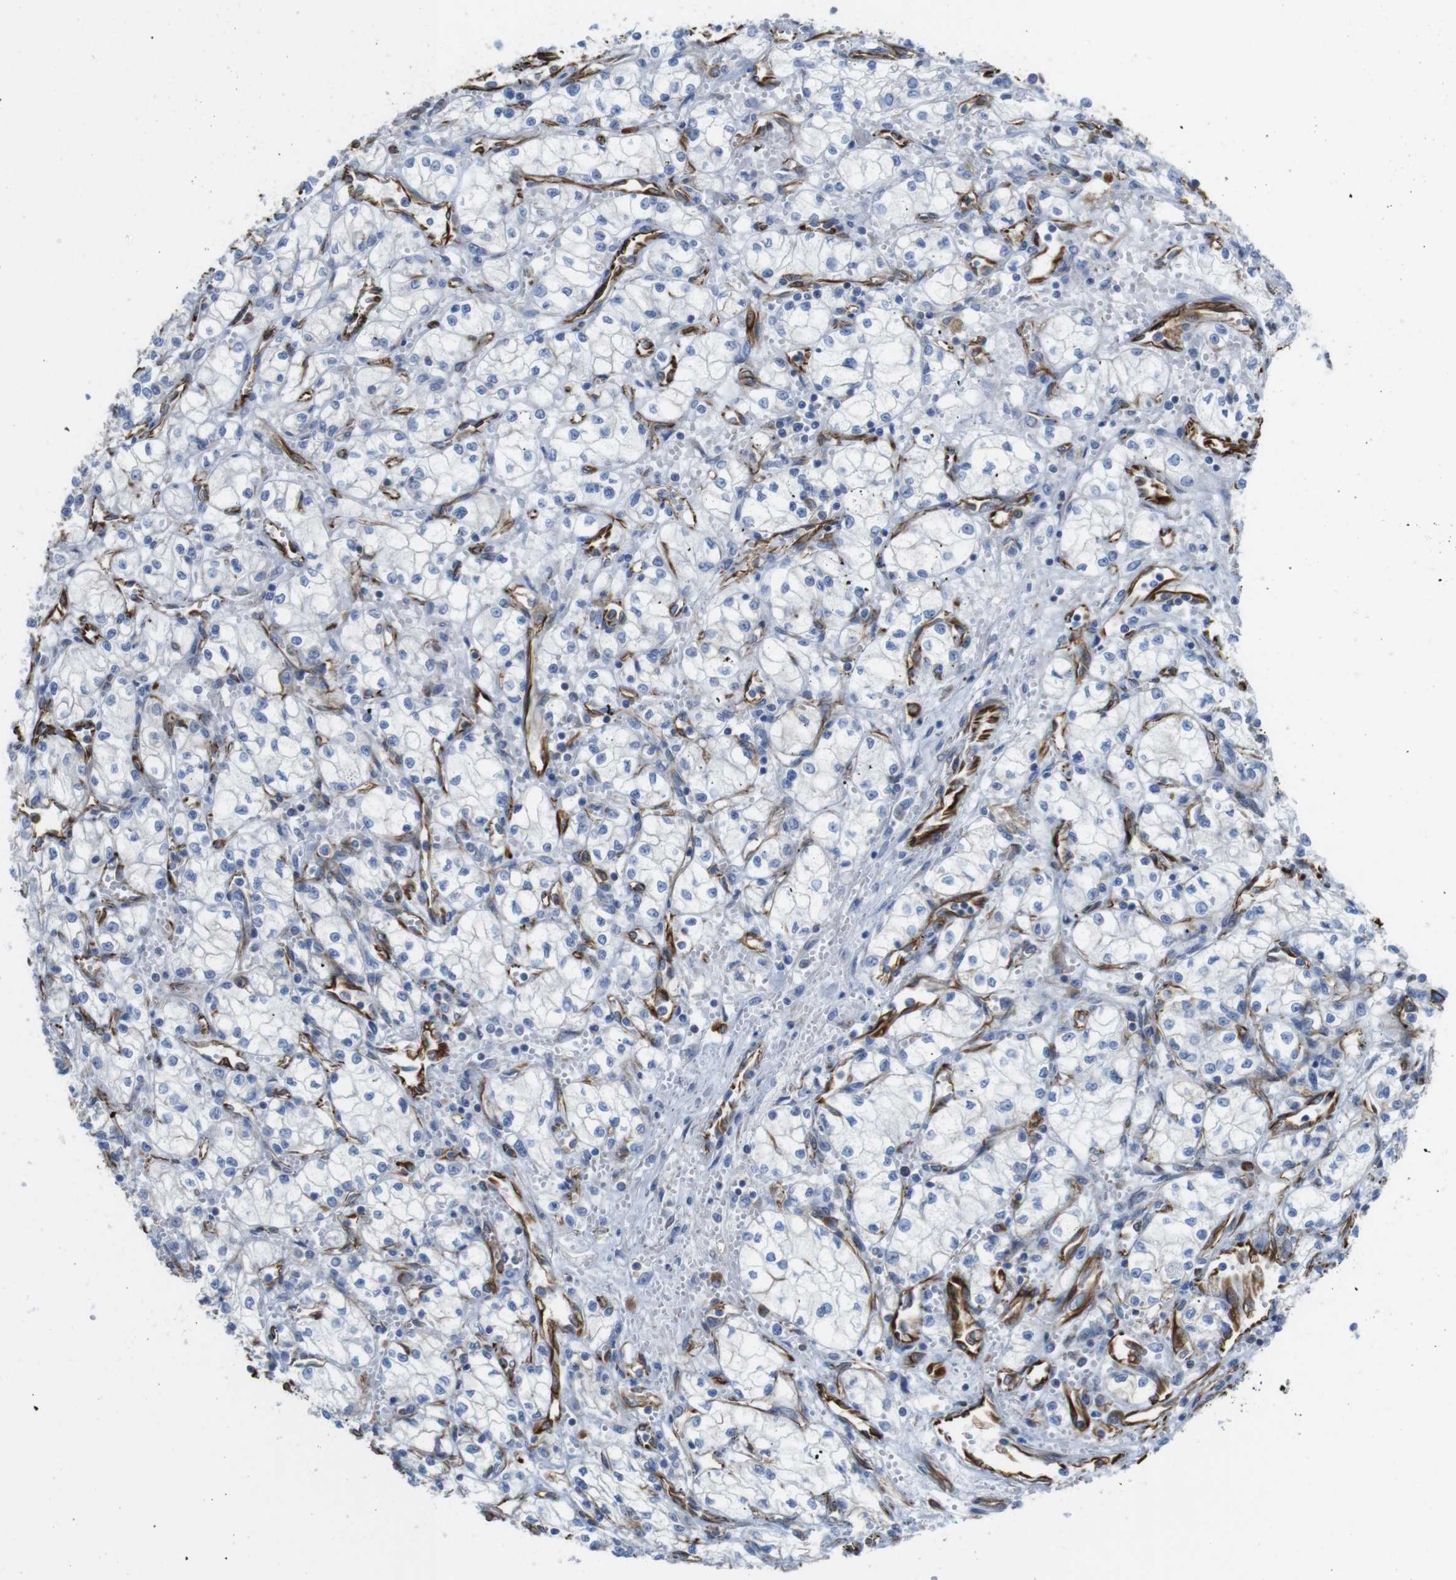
{"staining": {"intensity": "negative", "quantity": "none", "location": "none"}, "tissue": "renal cancer", "cell_type": "Tumor cells", "image_type": "cancer", "snomed": [{"axis": "morphology", "description": "Normal tissue, NOS"}, {"axis": "morphology", "description": "Adenocarcinoma, NOS"}, {"axis": "topography", "description": "Kidney"}], "caption": "DAB immunohistochemical staining of renal adenocarcinoma shows no significant positivity in tumor cells. (Brightfield microscopy of DAB (3,3'-diaminobenzidine) immunohistochemistry (IHC) at high magnification).", "gene": "RALGPS1", "patient": {"sex": "male", "age": 59}}